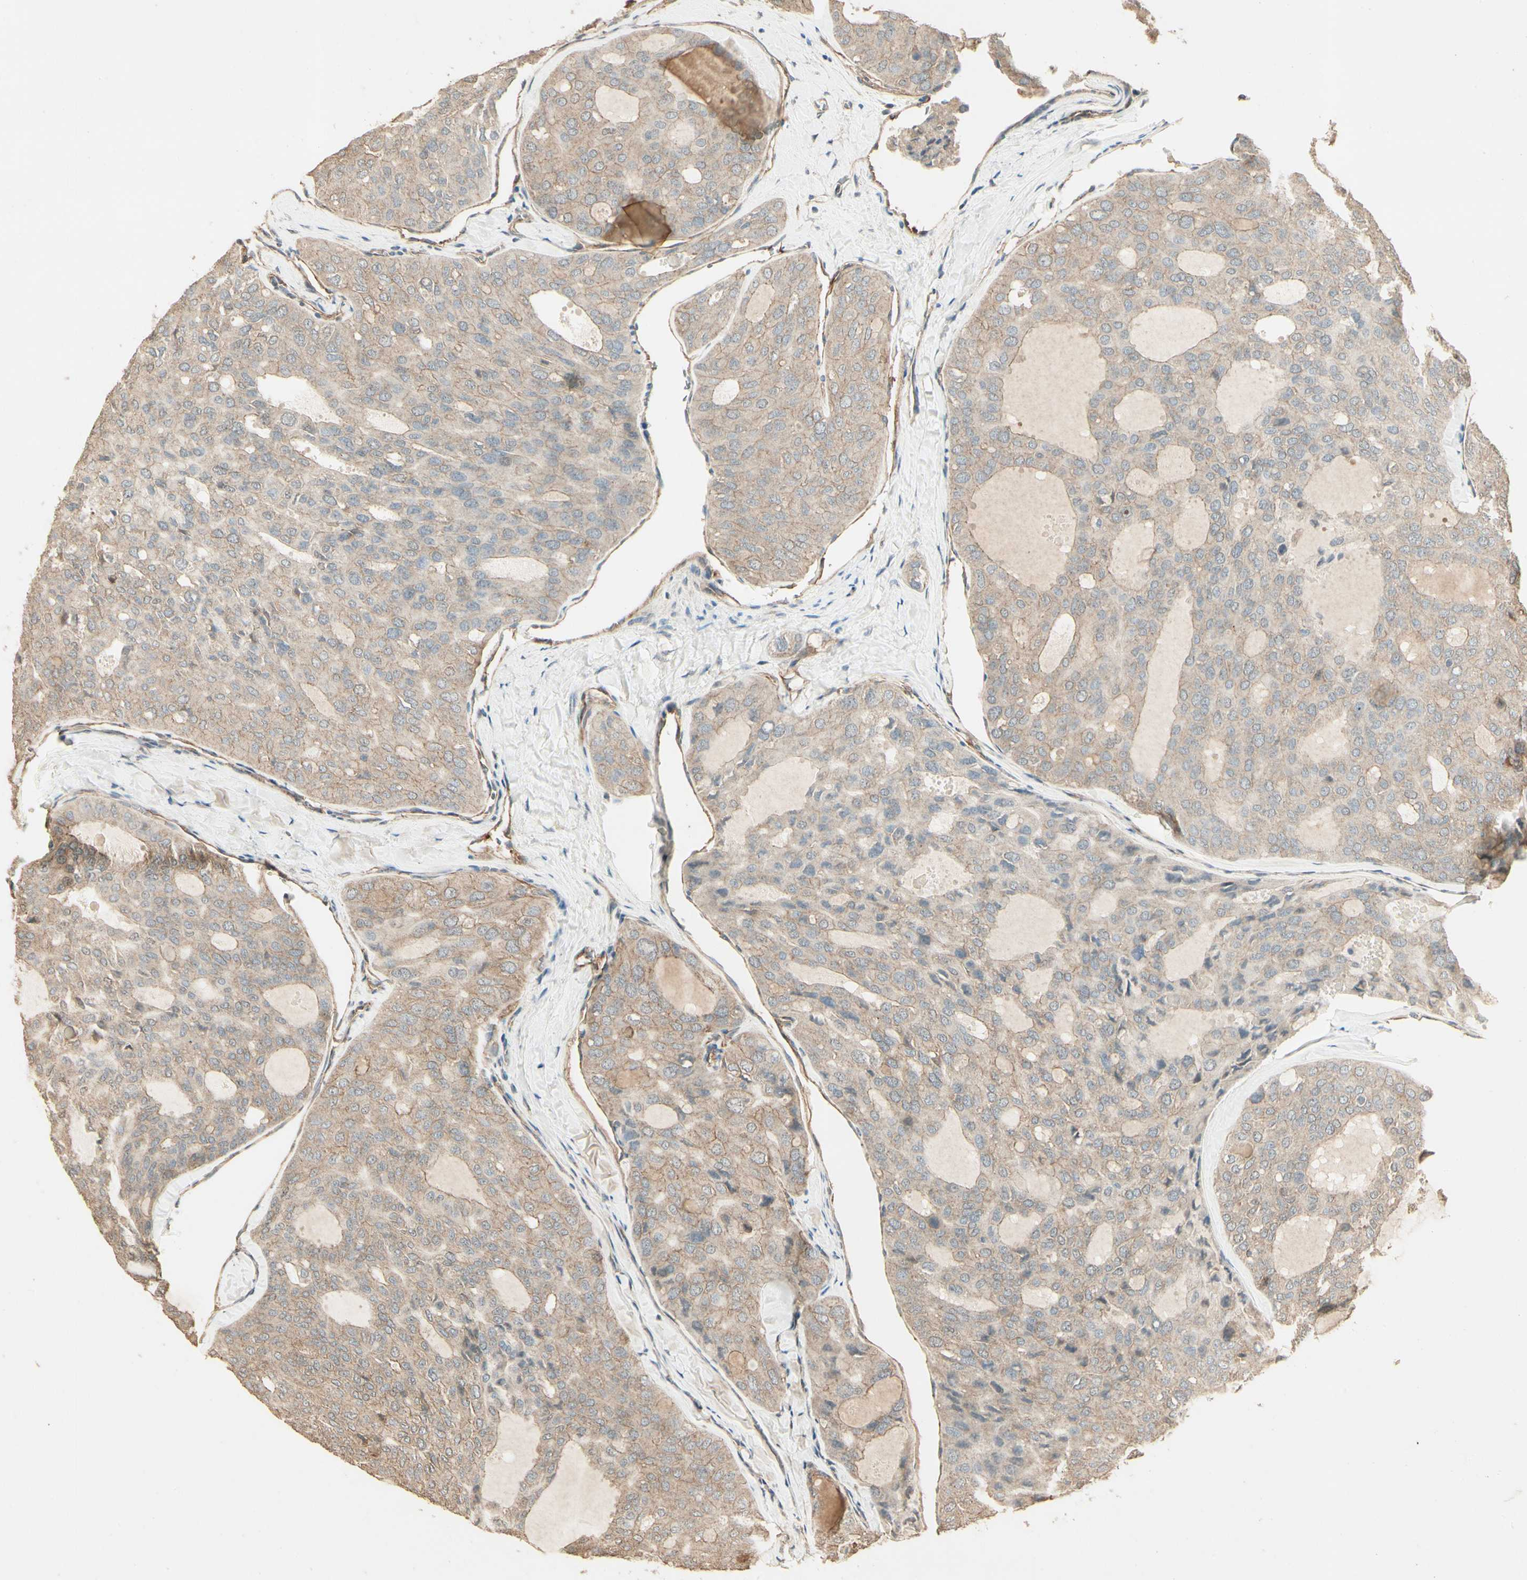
{"staining": {"intensity": "weak", "quantity": ">75%", "location": "cytoplasmic/membranous"}, "tissue": "thyroid cancer", "cell_type": "Tumor cells", "image_type": "cancer", "snomed": [{"axis": "morphology", "description": "Follicular adenoma carcinoma, NOS"}, {"axis": "topography", "description": "Thyroid gland"}], "caption": "Immunohistochemical staining of thyroid cancer (follicular adenoma carcinoma) demonstrates low levels of weak cytoplasmic/membranous expression in about >75% of tumor cells.", "gene": "RNF180", "patient": {"sex": "male", "age": 75}}